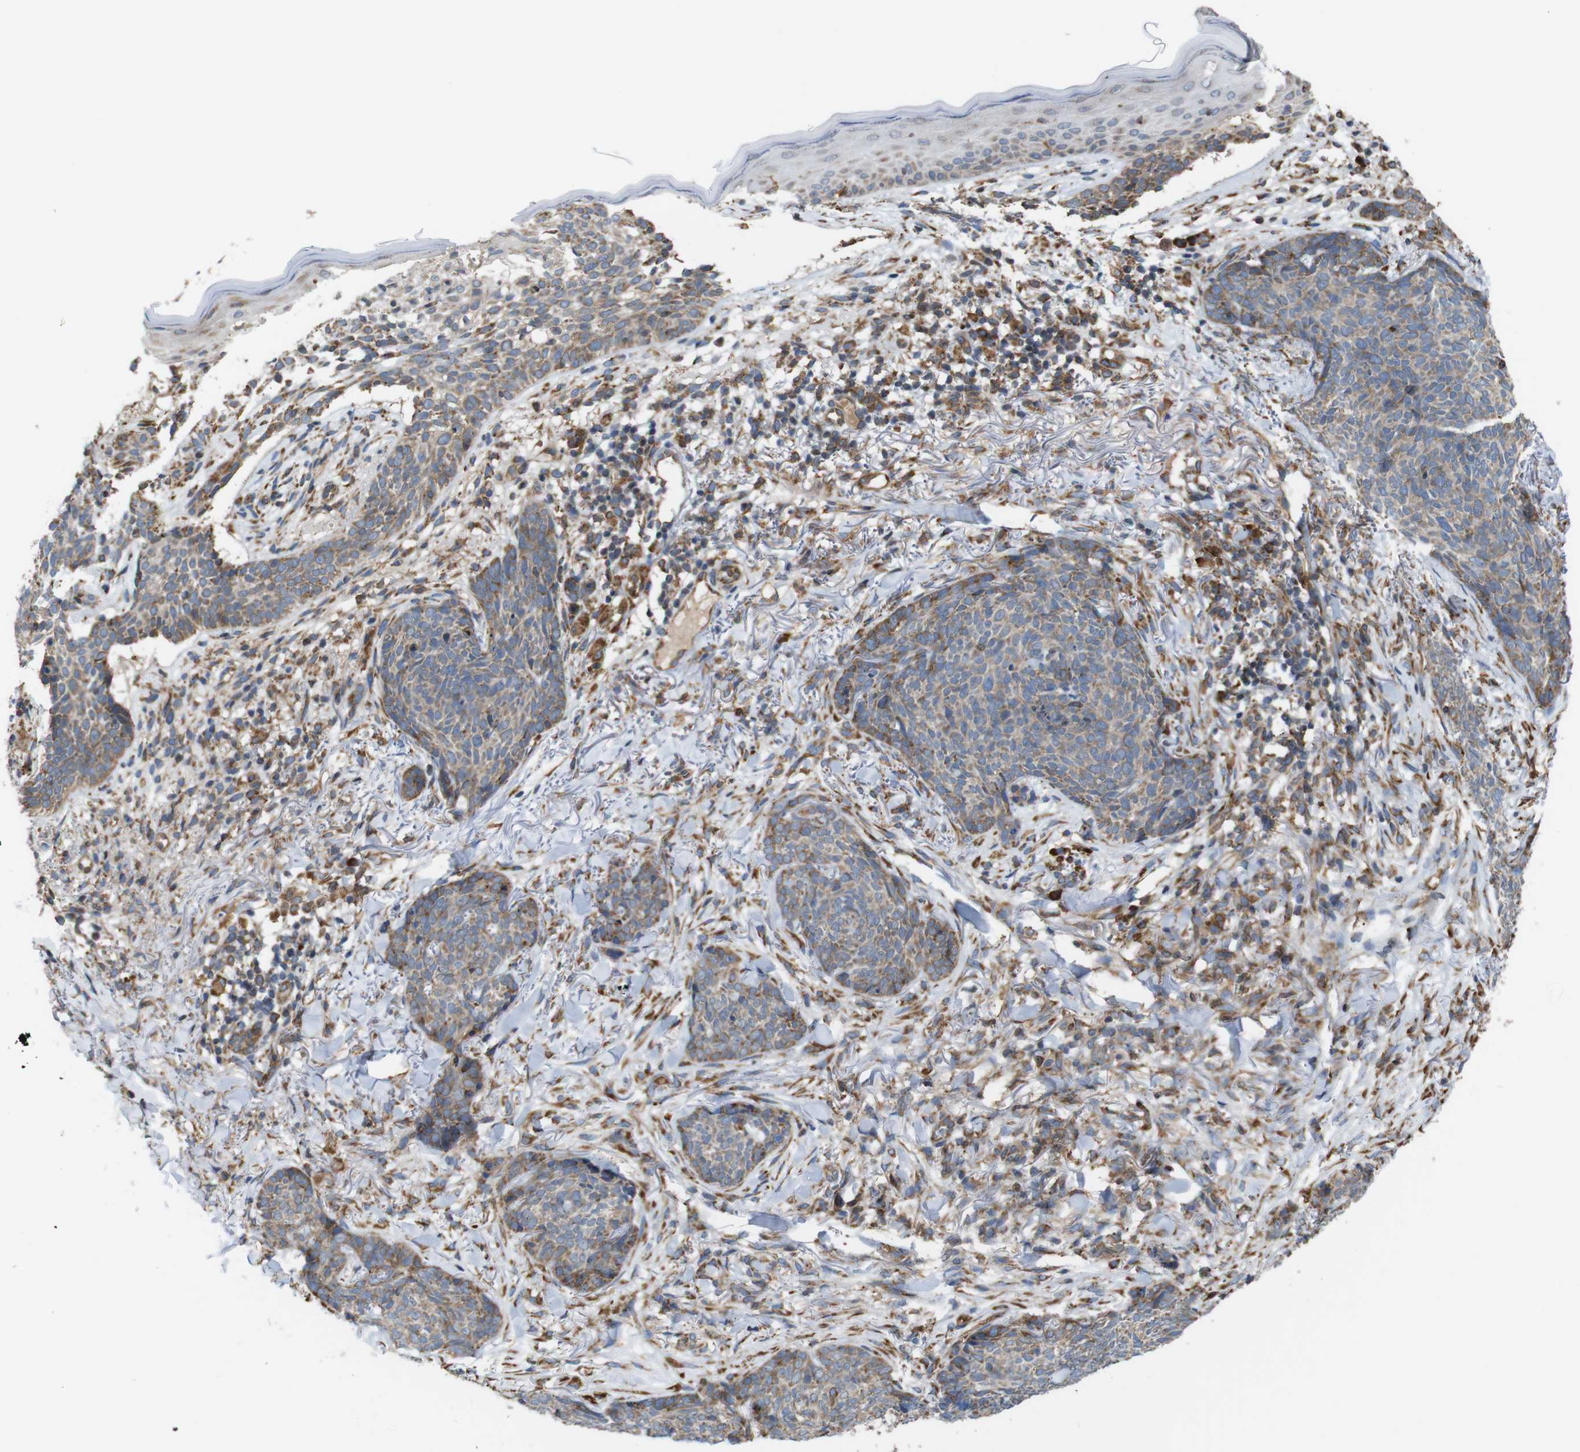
{"staining": {"intensity": "weak", "quantity": ">75%", "location": "cytoplasmic/membranous"}, "tissue": "skin cancer", "cell_type": "Tumor cells", "image_type": "cancer", "snomed": [{"axis": "morphology", "description": "Basal cell carcinoma"}, {"axis": "topography", "description": "Skin"}], "caption": "Protein staining by immunohistochemistry shows weak cytoplasmic/membranous expression in about >75% of tumor cells in skin cancer. Using DAB (brown) and hematoxylin (blue) stains, captured at high magnification using brightfield microscopy.", "gene": "UGGT1", "patient": {"sex": "female", "age": 70}}